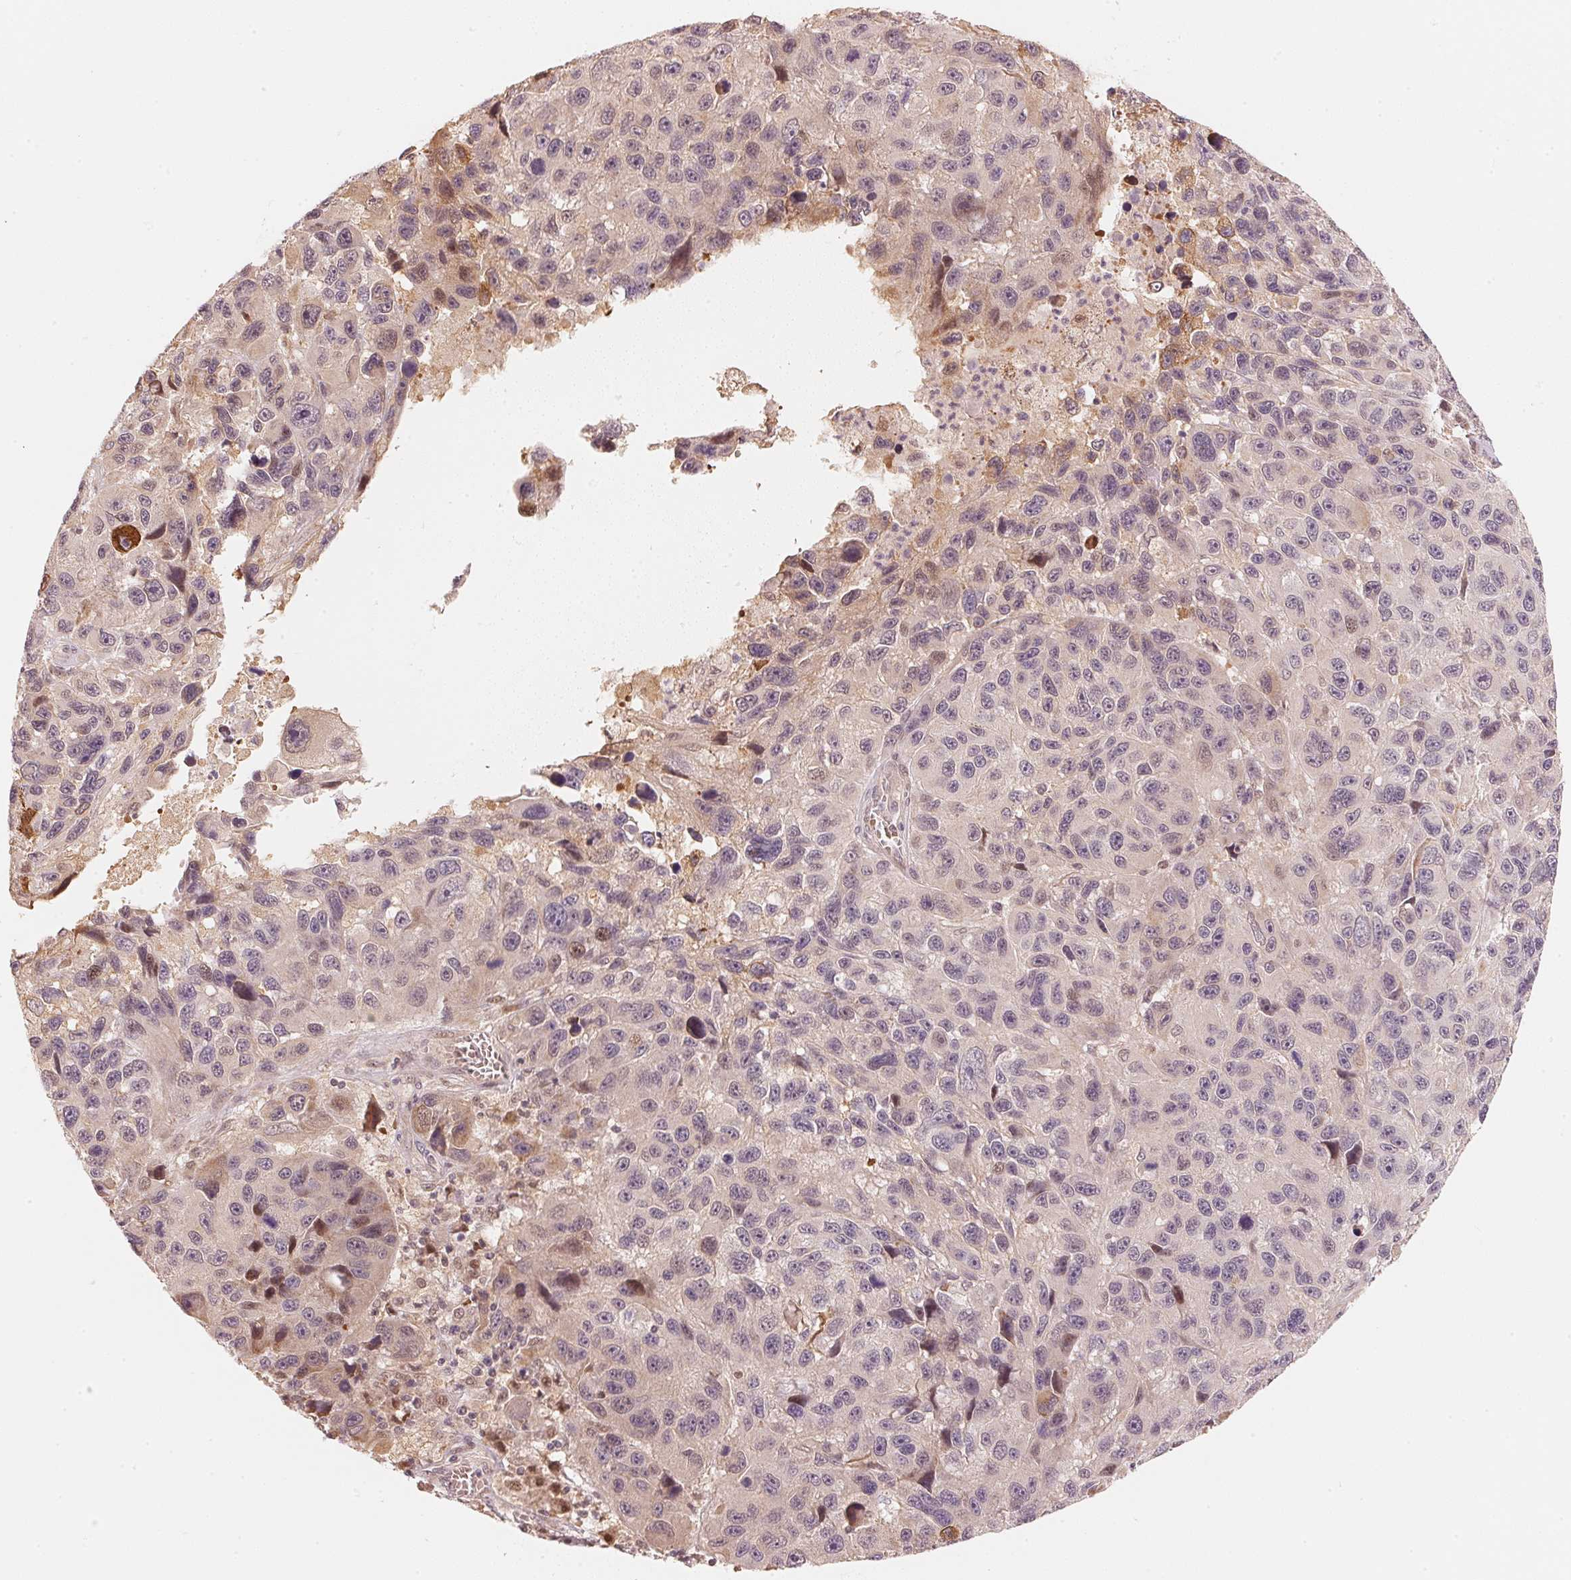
{"staining": {"intensity": "moderate", "quantity": "<25%", "location": "cytoplasmic/membranous"}, "tissue": "melanoma", "cell_type": "Tumor cells", "image_type": "cancer", "snomed": [{"axis": "morphology", "description": "Malignant melanoma, NOS"}, {"axis": "topography", "description": "Skin"}], "caption": "A low amount of moderate cytoplasmic/membranous staining is appreciated in about <25% of tumor cells in melanoma tissue.", "gene": "PRKN", "patient": {"sex": "male", "age": 53}}